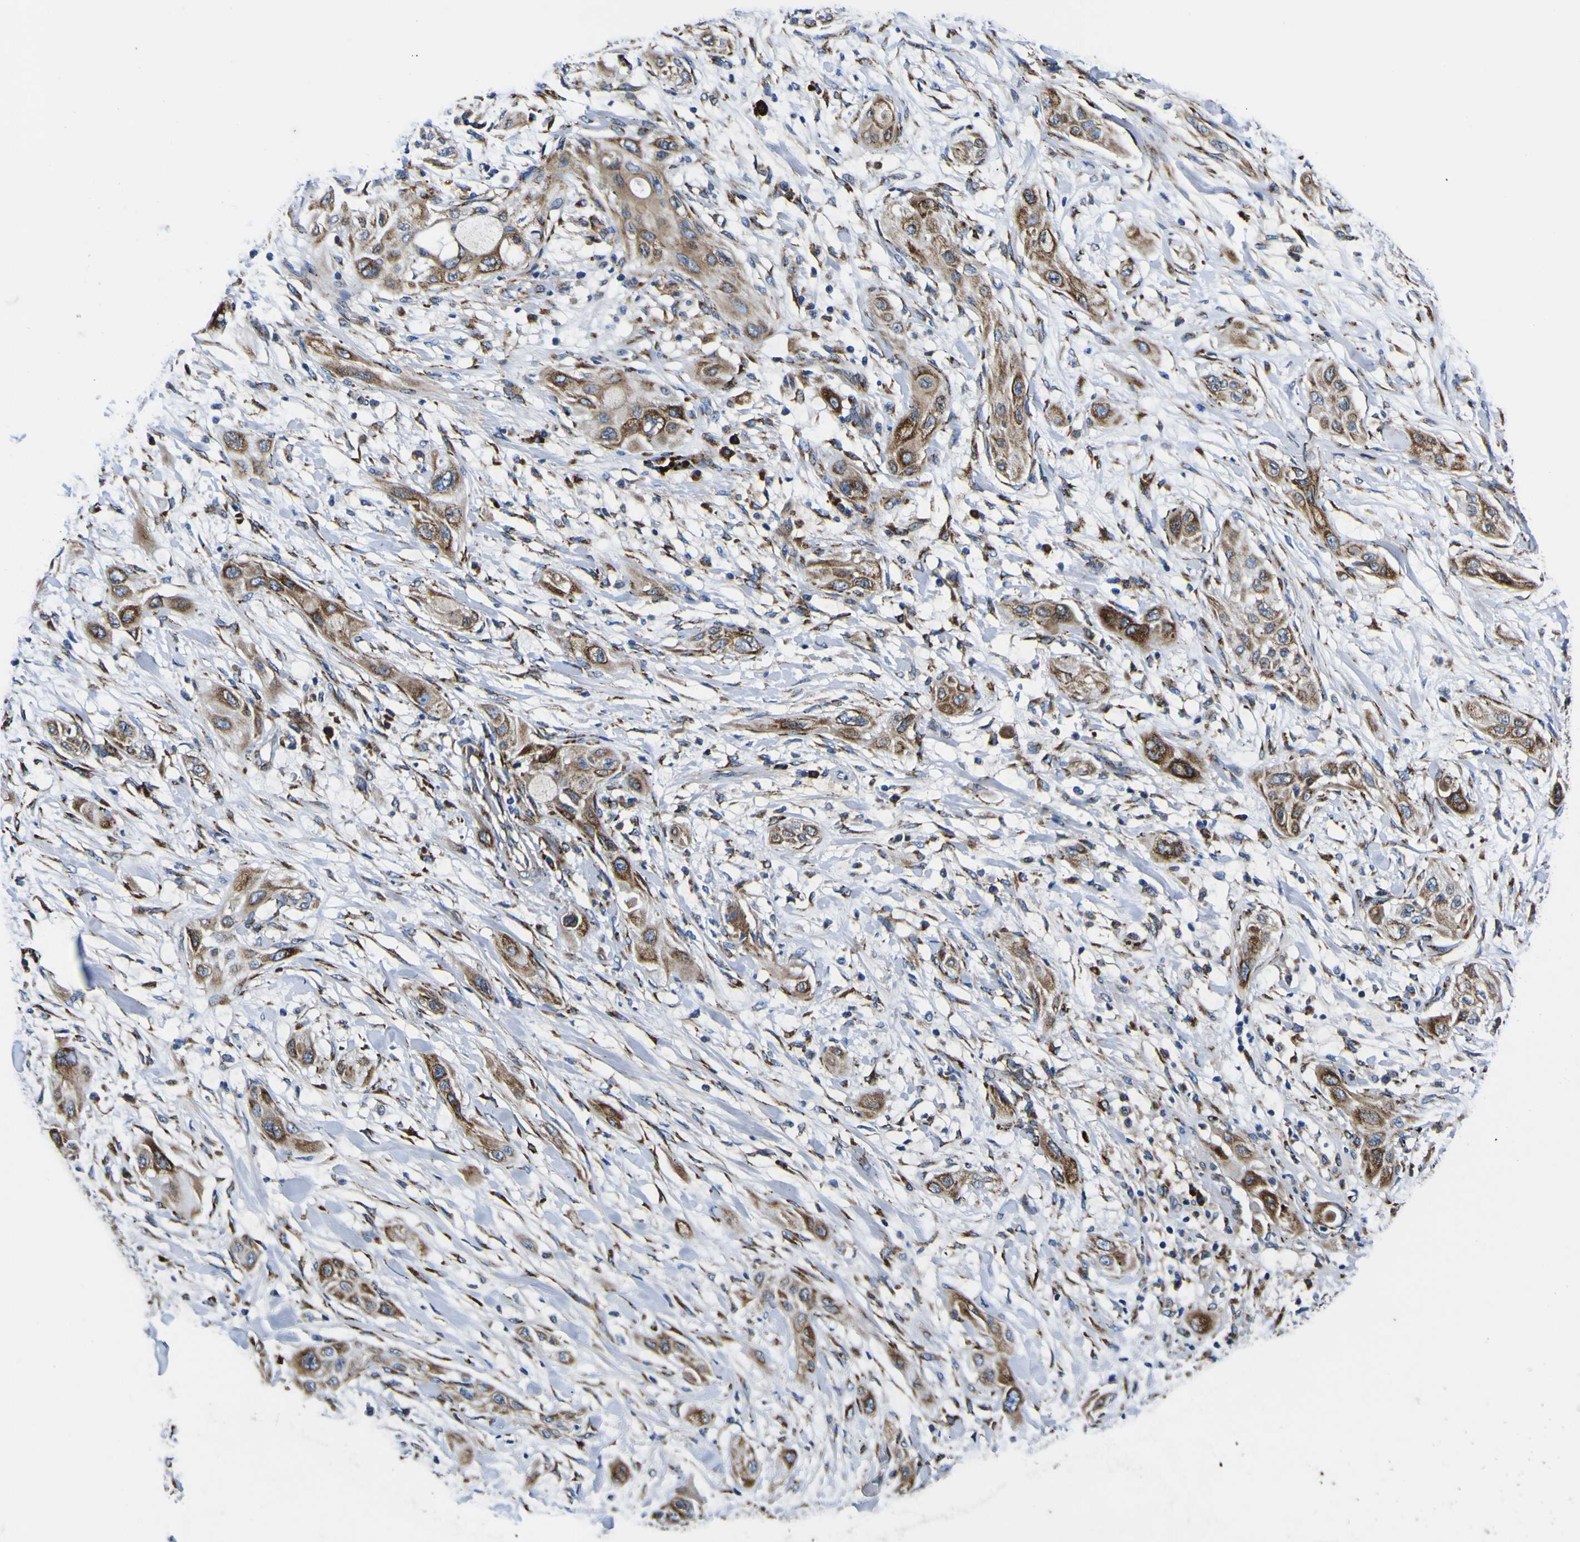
{"staining": {"intensity": "moderate", "quantity": ">75%", "location": "cytoplasmic/membranous"}, "tissue": "lung cancer", "cell_type": "Tumor cells", "image_type": "cancer", "snomed": [{"axis": "morphology", "description": "Squamous cell carcinoma, NOS"}, {"axis": "topography", "description": "Lung"}], "caption": "Protein staining by immunohistochemistry (IHC) displays moderate cytoplasmic/membranous positivity in approximately >75% of tumor cells in lung squamous cell carcinoma.", "gene": "SCD", "patient": {"sex": "female", "age": 47}}